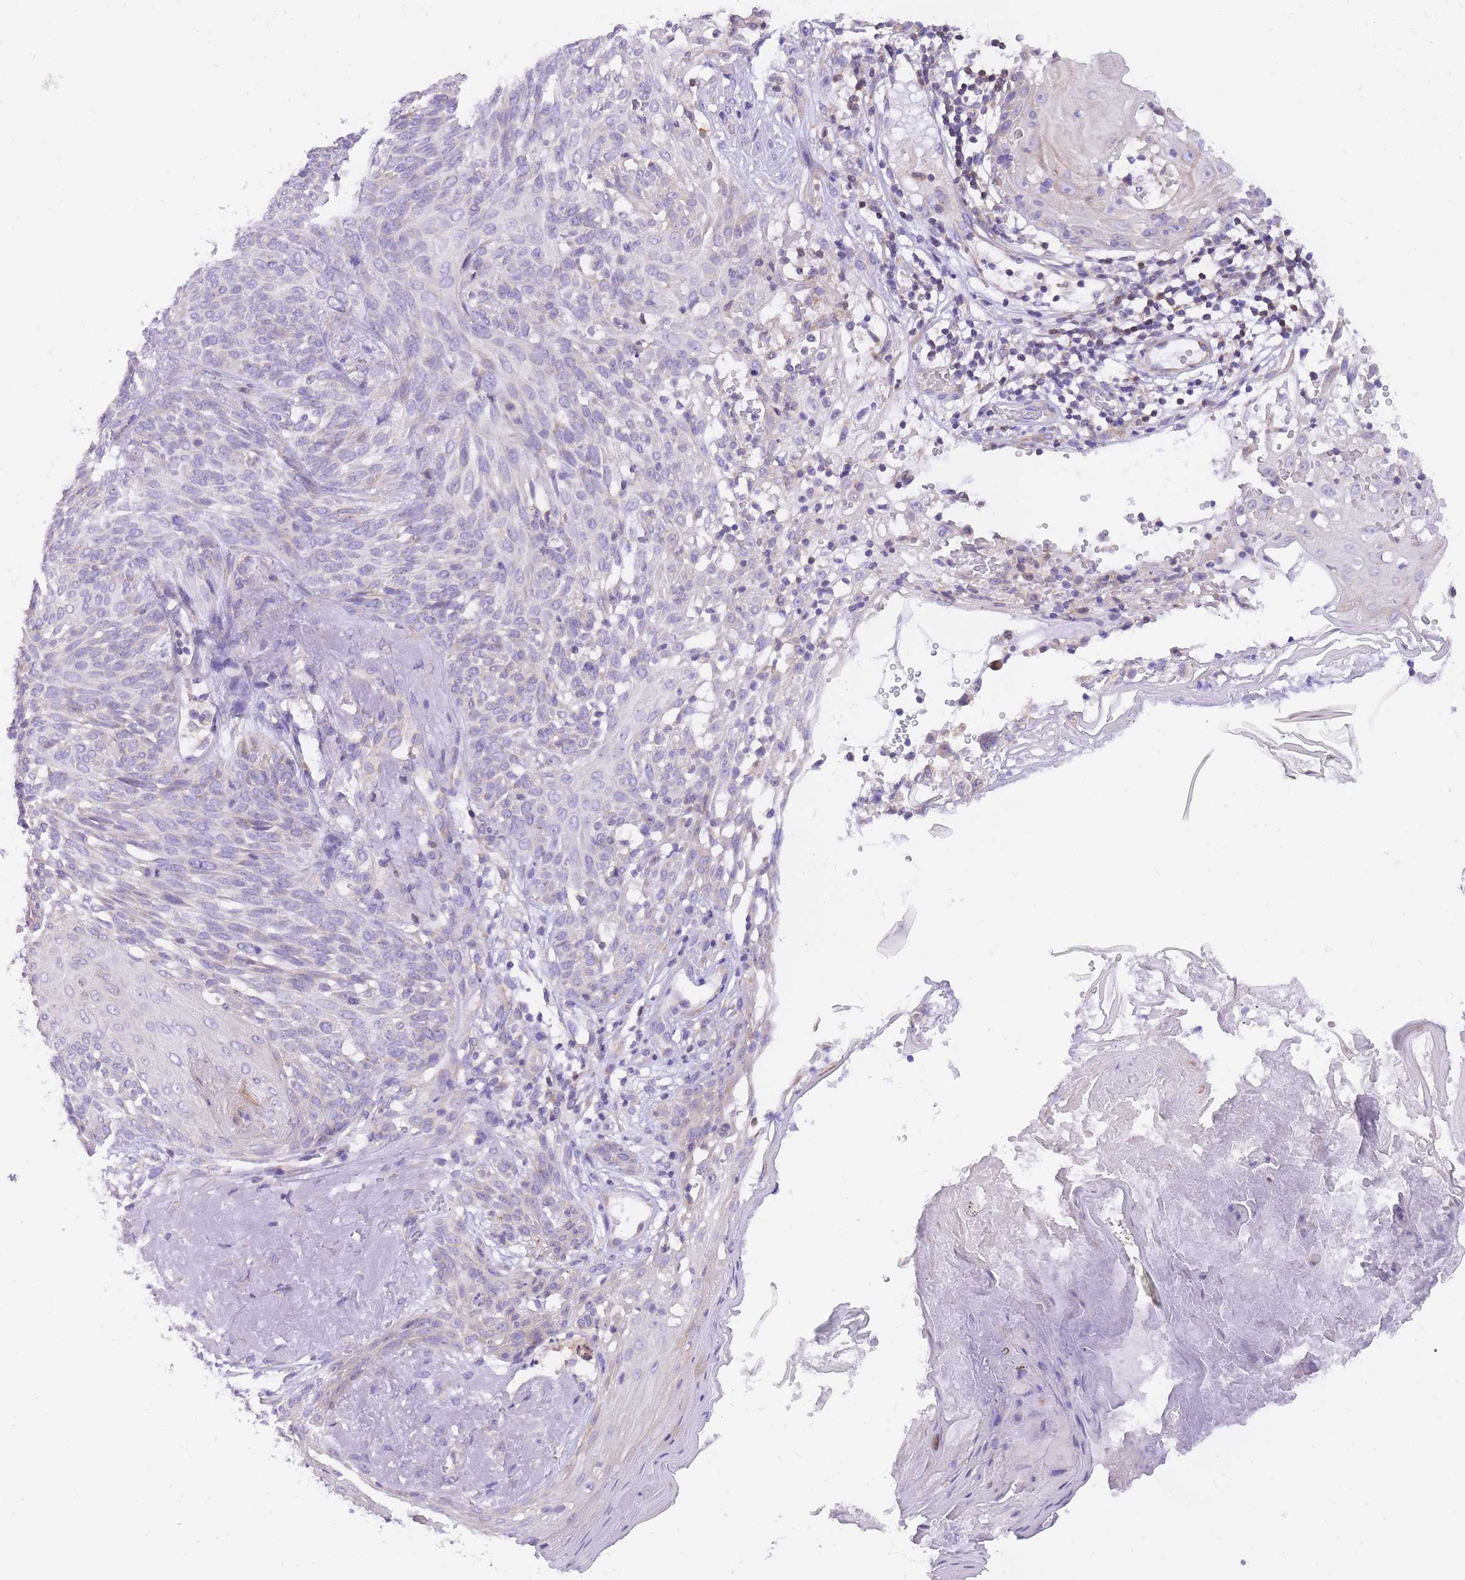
{"staining": {"intensity": "negative", "quantity": "none", "location": "none"}, "tissue": "skin cancer", "cell_type": "Tumor cells", "image_type": "cancer", "snomed": [{"axis": "morphology", "description": "Basal cell carcinoma"}, {"axis": "topography", "description": "Skin"}], "caption": "A high-resolution photomicrograph shows immunohistochemistry (IHC) staining of skin cancer (basal cell carcinoma), which displays no significant staining in tumor cells. (Stains: DAB immunohistochemistry with hematoxylin counter stain, Microscopy: brightfield microscopy at high magnification).", "gene": "TOPAZ1", "patient": {"sex": "female", "age": 86}}